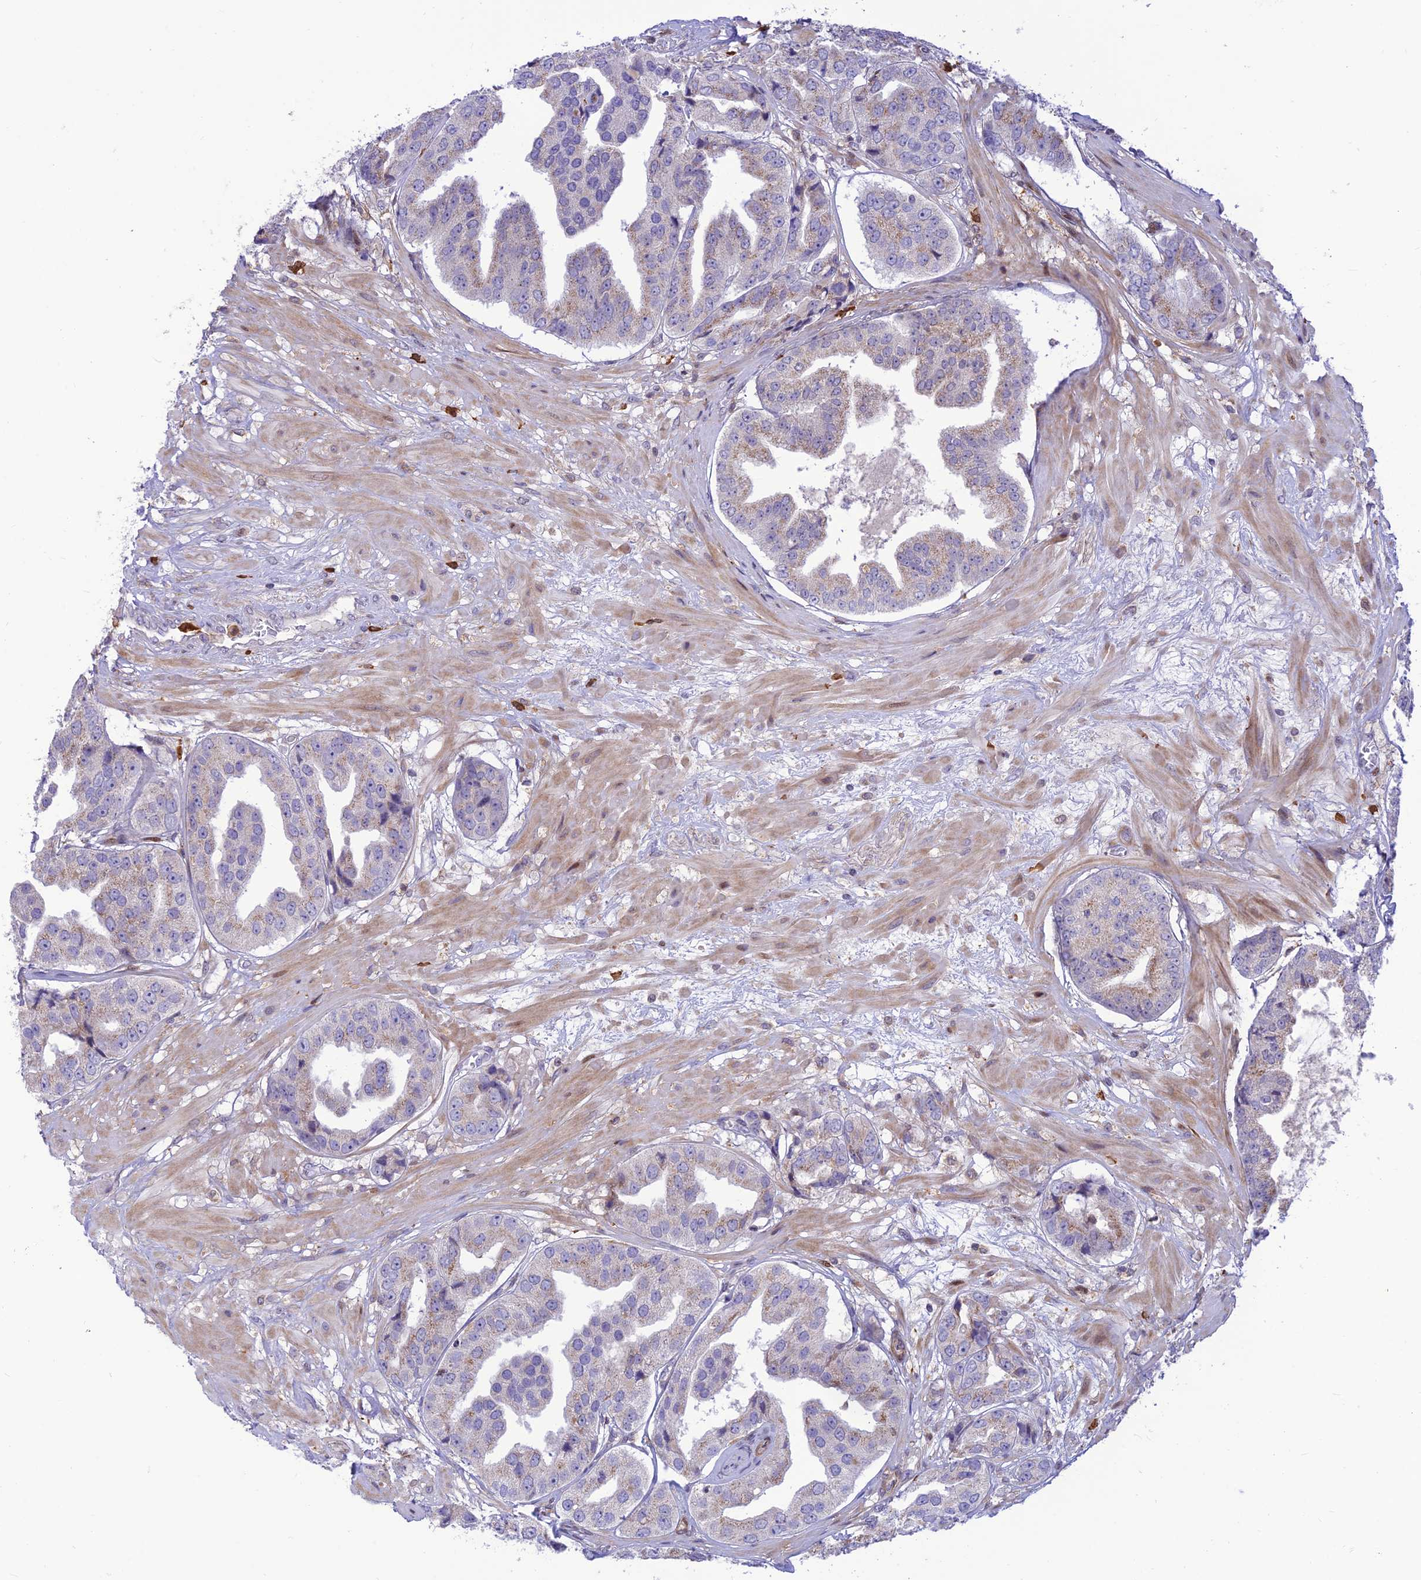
{"staining": {"intensity": "weak", "quantity": "25%-75%", "location": "cytoplasmic/membranous"}, "tissue": "prostate cancer", "cell_type": "Tumor cells", "image_type": "cancer", "snomed": [{"axis": "morphology", "description": "Adenocarcinoma, High grade"}, {"axis": "topography", "description": "Prostate"}], "caption": "Tumor cells demonstrate low levels of weak cytoplasmic/membranous staining in about 25%-75% of cells in human adenocarcinoma (high-grade) (prostate).", "gene": "FAM186B", "patient": {"sex": "male", "age": 63}}